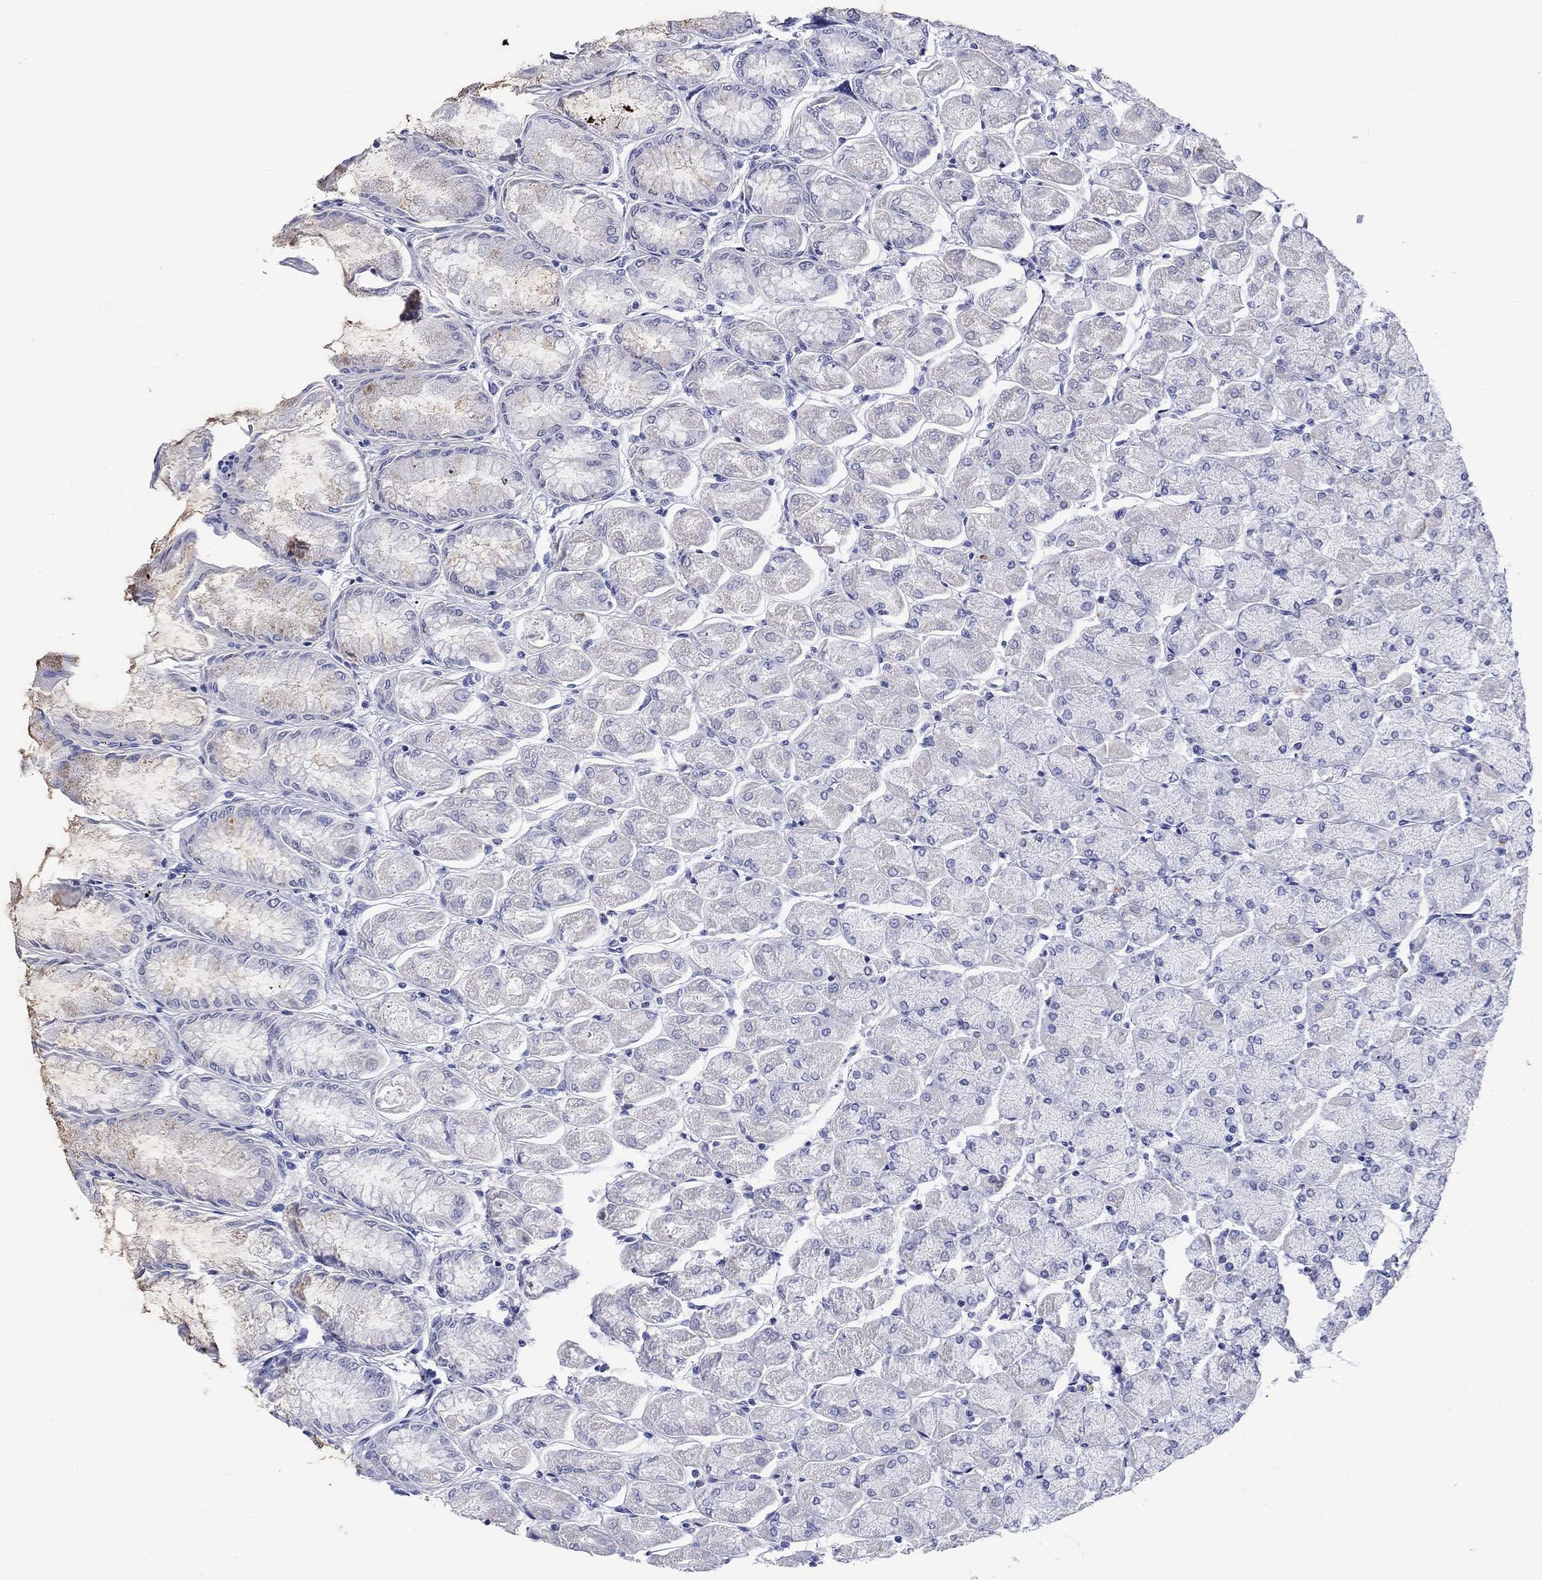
{"staining": {"intensity": "strong", "quantity": "<25%", "location": "nuclear"}, "tissue": "stomach", "cell_type": "Glandular cells", "image_type": "normal", "snomed": [{"axis": "morphology", "description": "Normal tissue, NOS"}, {"axis": "topography", "description": "Stomach, upper"}], "caption": "DAB immunohistochemical staining of unremarkable human stomach exhibits strong nuclear protein positivity in about <25% of glandular cells.", "gene": "CDCA2", "patient": {"sex": "male", "age": 60}}